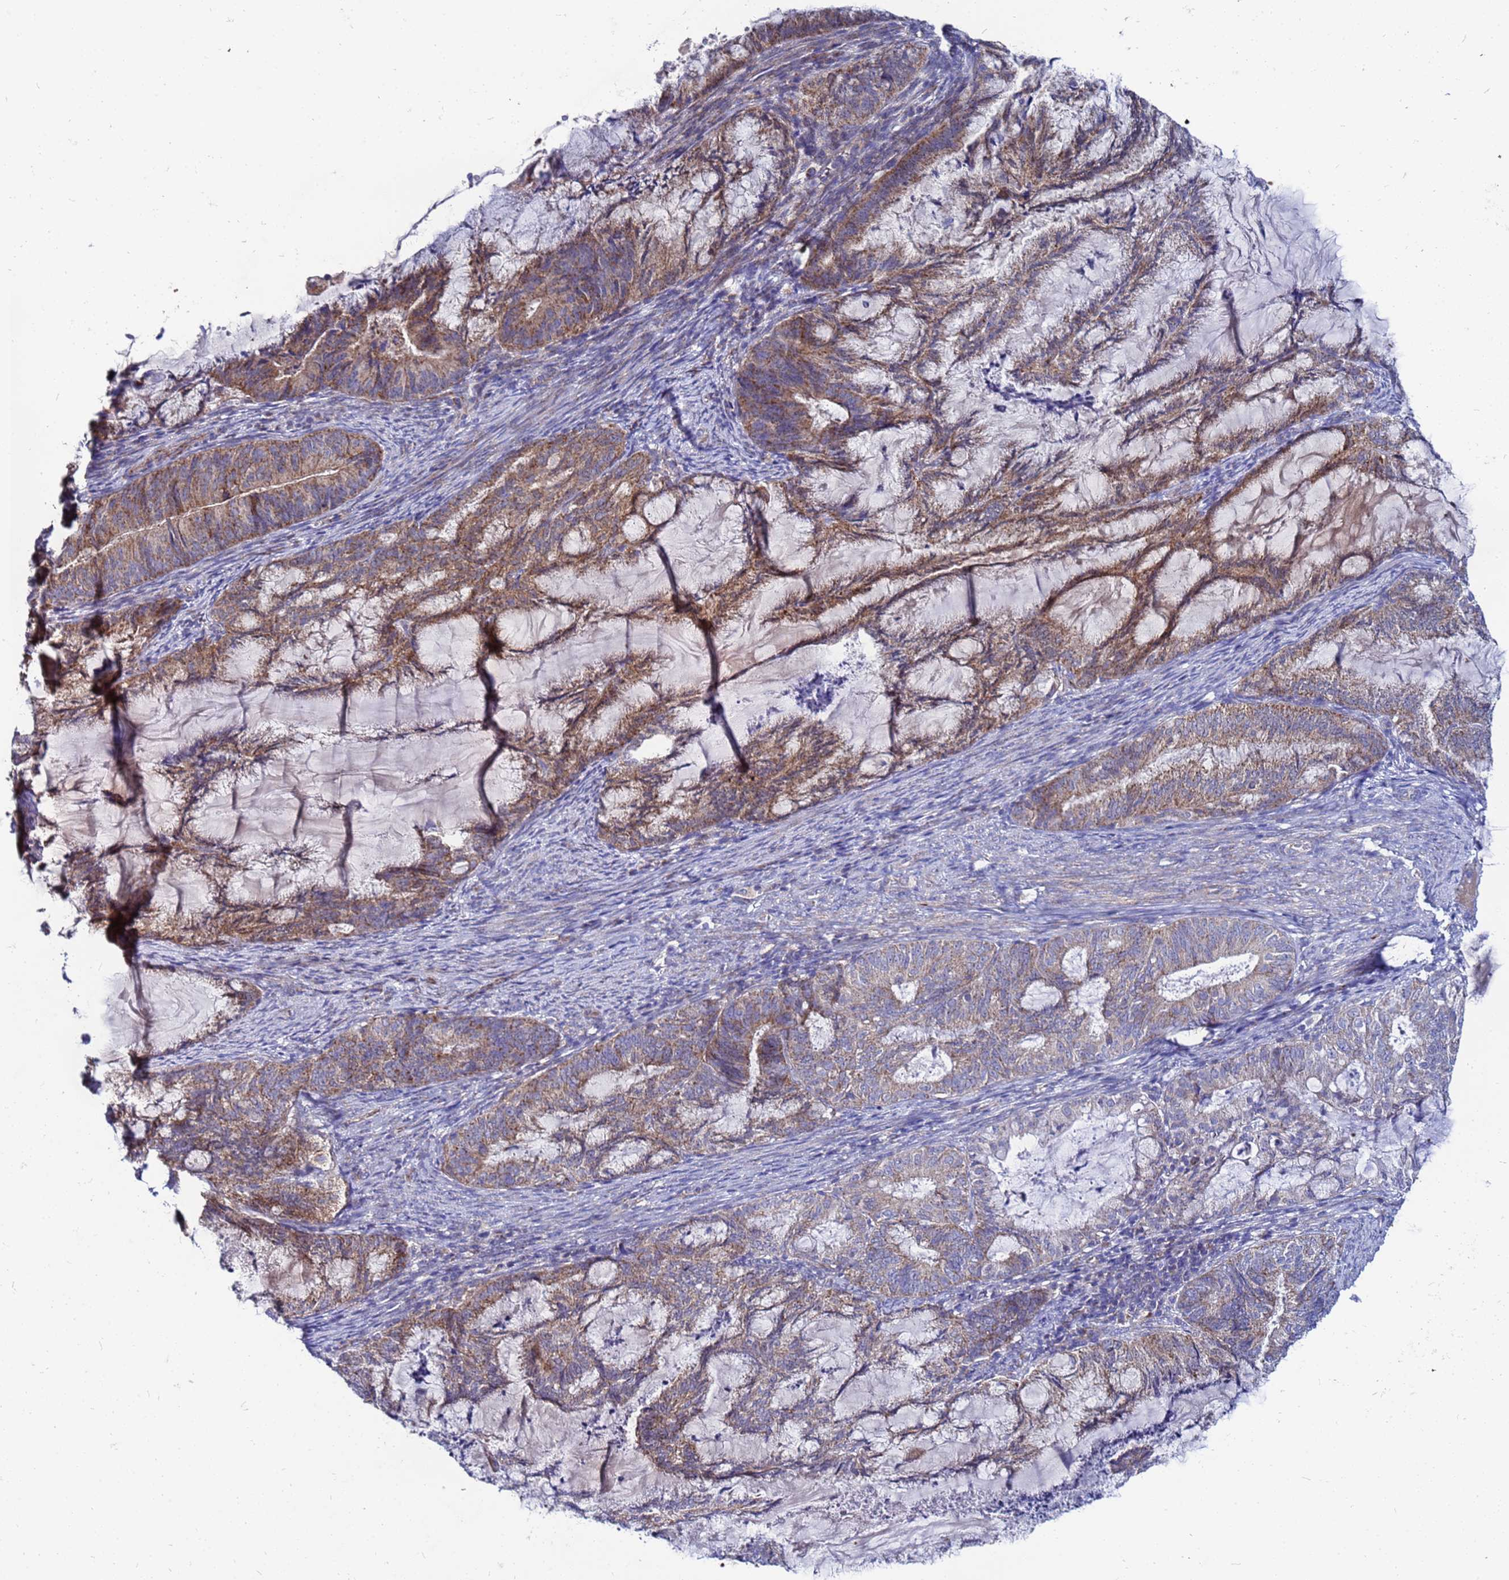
{"staining": {"intensity": "moderate", "quantity": ">75%", "location": "cytoplasmic/membranous"}, "tissue": "endometrial cancer", "cell_type": "Tumor cells", "image_type": "cancer", "snomed": [{"axis": "morphology", "description": "Adenocarcinoma, NOS"}, {"axis": "topography", "description": "Endometrium"}], "caption": "Endometrial cancer (adenocarcinoma) stained with DAB immunohistochemistry (IHC) shows medium levels of moderate cytoplasmic/membranous staining in approximately >75% of tumor cells. The staining was performed using DAB (3,3'-diaminobenzidine), with brown indicating positive protein expression. Nuclei are stained blue with hematoxylin.", "gene": "FAHD2A", "patient": {"sex": "female", "age": 86}}